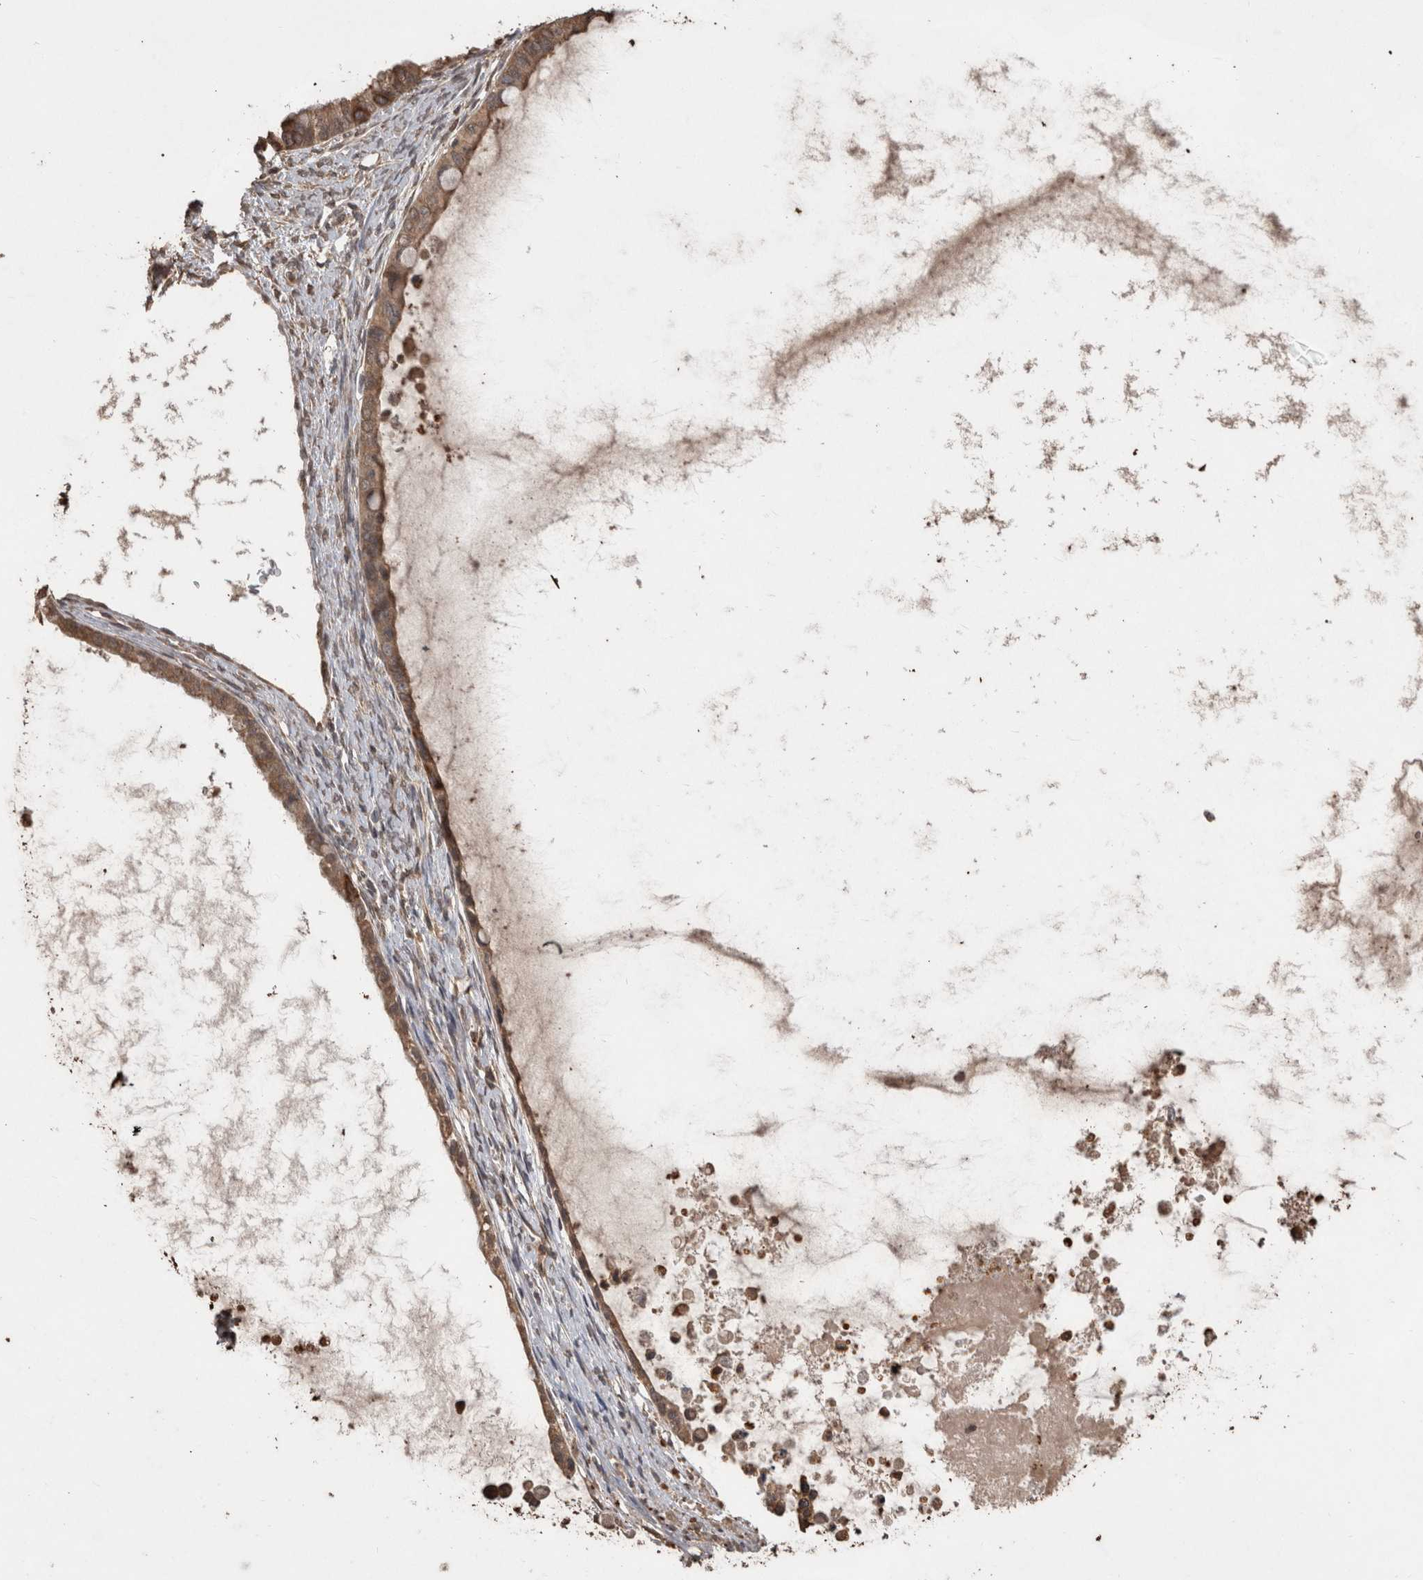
{"staining": {"intensity": "moderate", "quantity": ">75%", "location": "cytoplasmic/membranous"}, "tissue": "ovarian cancer", "cell_type": "Tumor cells", "image_type": "cancer", "snomed": [{"axis": "morphology", "description": "Cystadenocarcinoma, mucinous, NOS"}, {"axis": "topography", "description": "Ovary"}], "caption": "Moderate cytoplasmic/membranous expression is appreciated in approximately >75% of tumor cells in ovarian cancer (mucinous cystadenocarcinoma).", "gene": "SOCS5", "patient": {"sex": "female", "age": 80}}